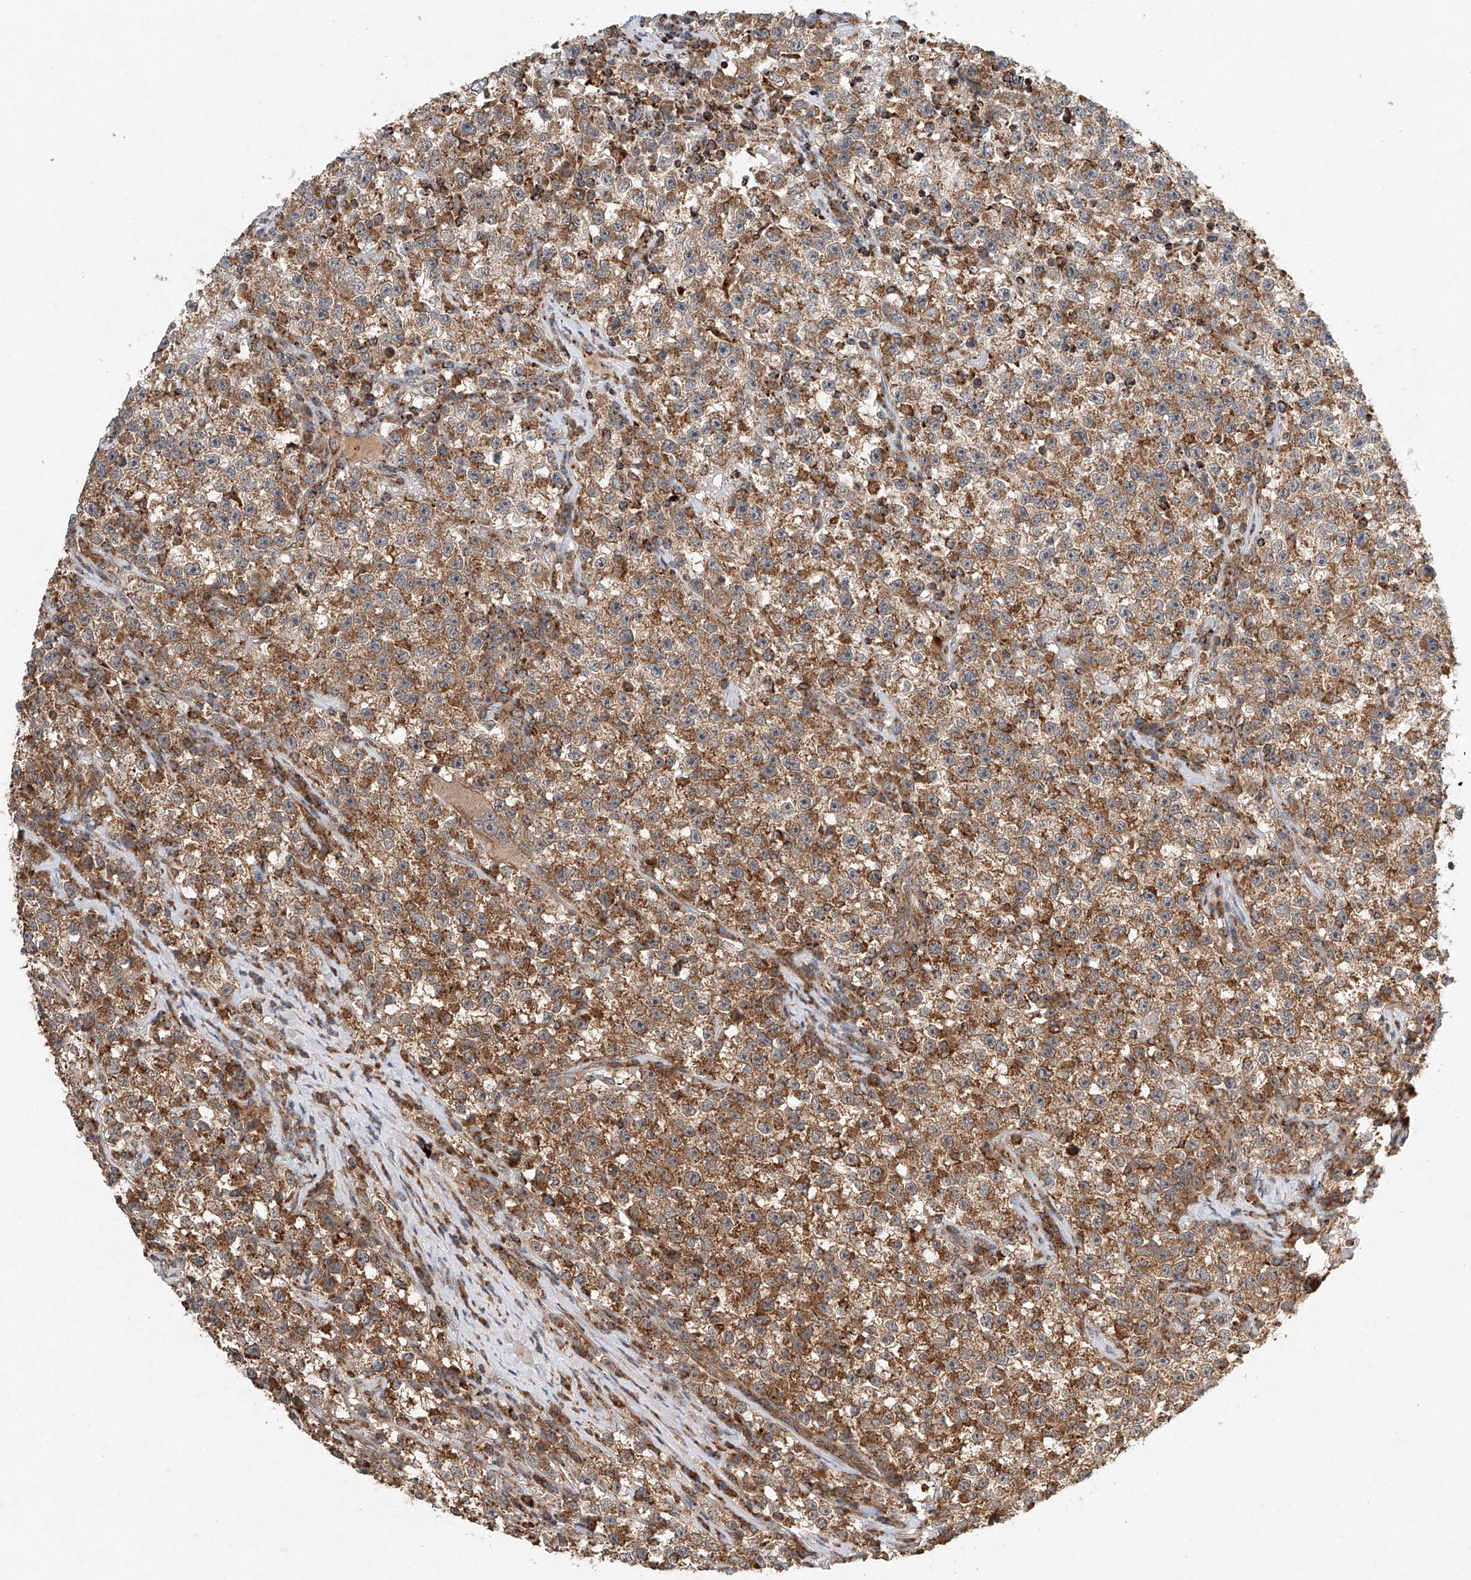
{"staining": {"intensity": "moderate", "quantity": ">75%", "location": "cytoplasmic/membranous"}, "tissue": "testis cancer", "cell_type": "Tumor cells", "image_type": "cancer", "snomed": [{"axis": "morphology", "description": "Seminoma, NOS"}, {"axis": "topography", "description": "Testis"}], "caption": "IHC photomicrograph of human testis cancer (seminoma) stained for a protein (brown), which reveals medium levels of moderate cytoplasmic/membranous positivity in about >75% of tumor cells.", "gene": "DCAF11", "patient": {"sex": "male", "age": 22}}